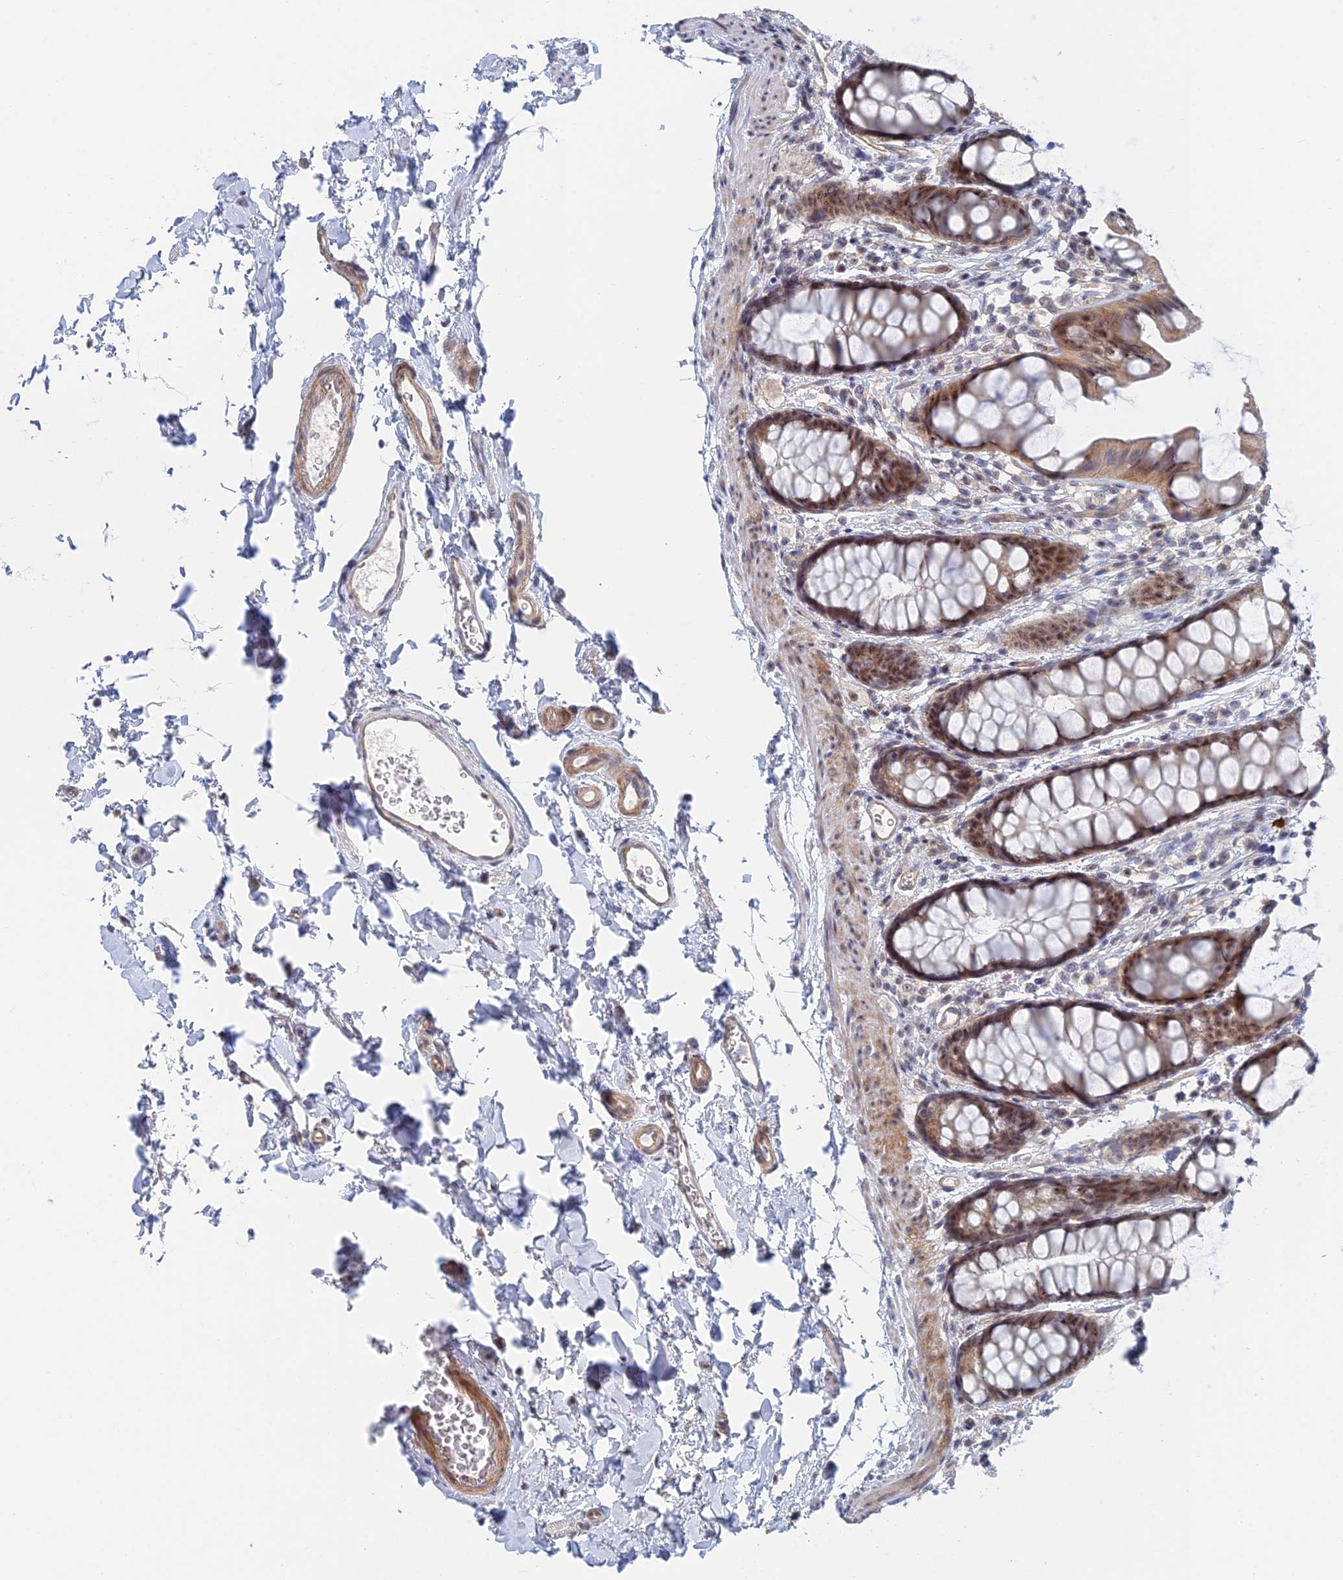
{"staining": {"intensity": "moderate", "quantity": ">75%", "location": "cytoplasmic/membranous,nuclear"}, "tissue": "rectum", "cell_type": "Glandular cells", "image_type": "normal", "snomed": [{"axis": "morphology", "description": "Normal tissue, NOS"}, {"axis": "topography", "description": "Rectum"}], "caption": "Protein staining of benign rectum shows moderate cytoplasmic/membranous,nuclear staining in approximately >75% of glandular cells. Immunohistochemistry stains the protein in brown and the nuclei are stained blue.", "gene": "CFAP92", "patient": {"sex": "female", "age": 65}}